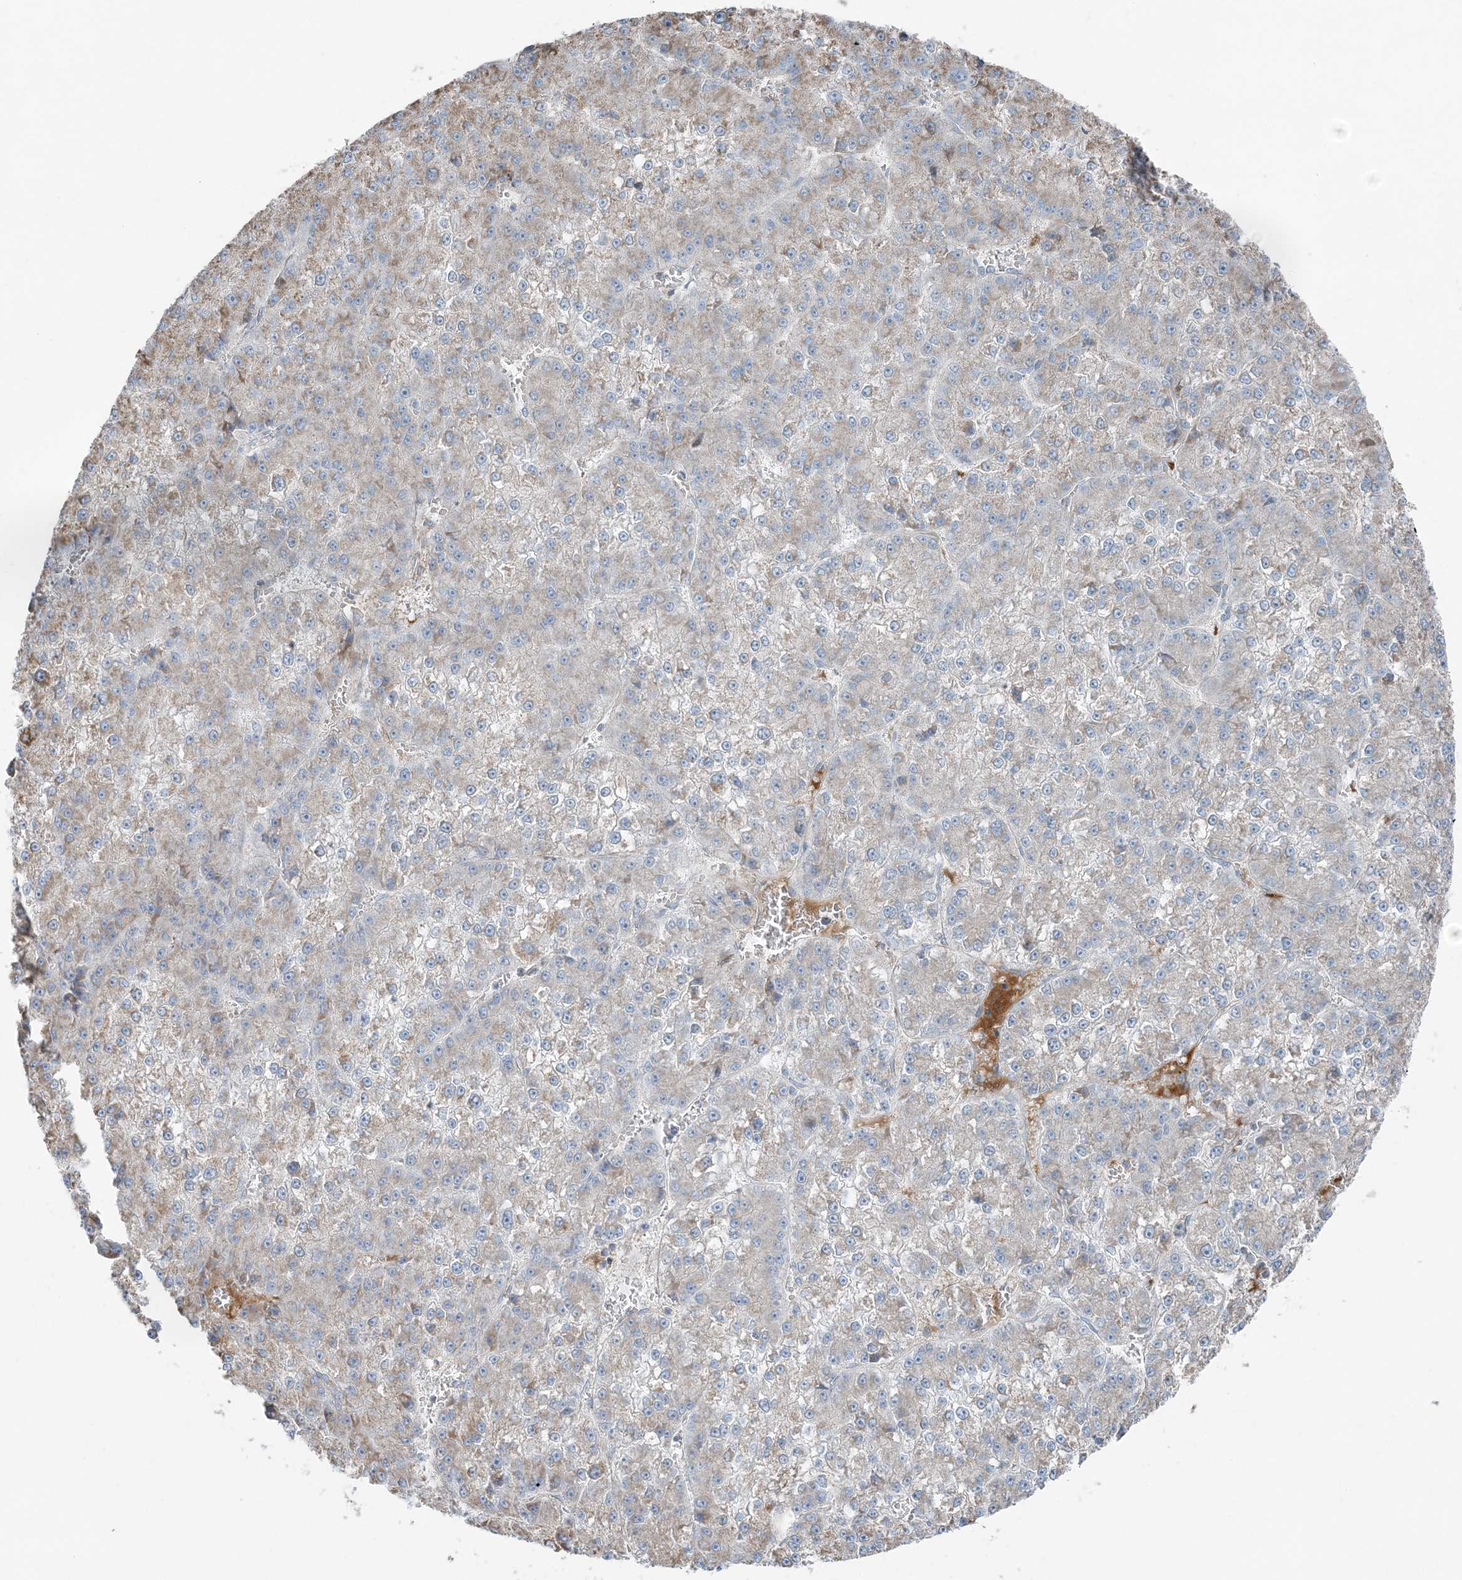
{"staining": {"intensity": "weak", "quantity": "<25%", "location": "cytoplasmic/membranous"}, "tissue": "liver cancer", "cell_type": "Tumor cells", "image_type": "cancer", "snomed": [{"axis": "morphology", "description": "Carcinoma, Hepatocellular, NOS"}, {"axis": "topography", "description": "Liver"}], "caption": "Tumor cells show no significant protein positivity in liver cancer (hepatocellular carcinoma).", "gene": "SLC22A16", "patient": {"sex": "female", "age": 73}}